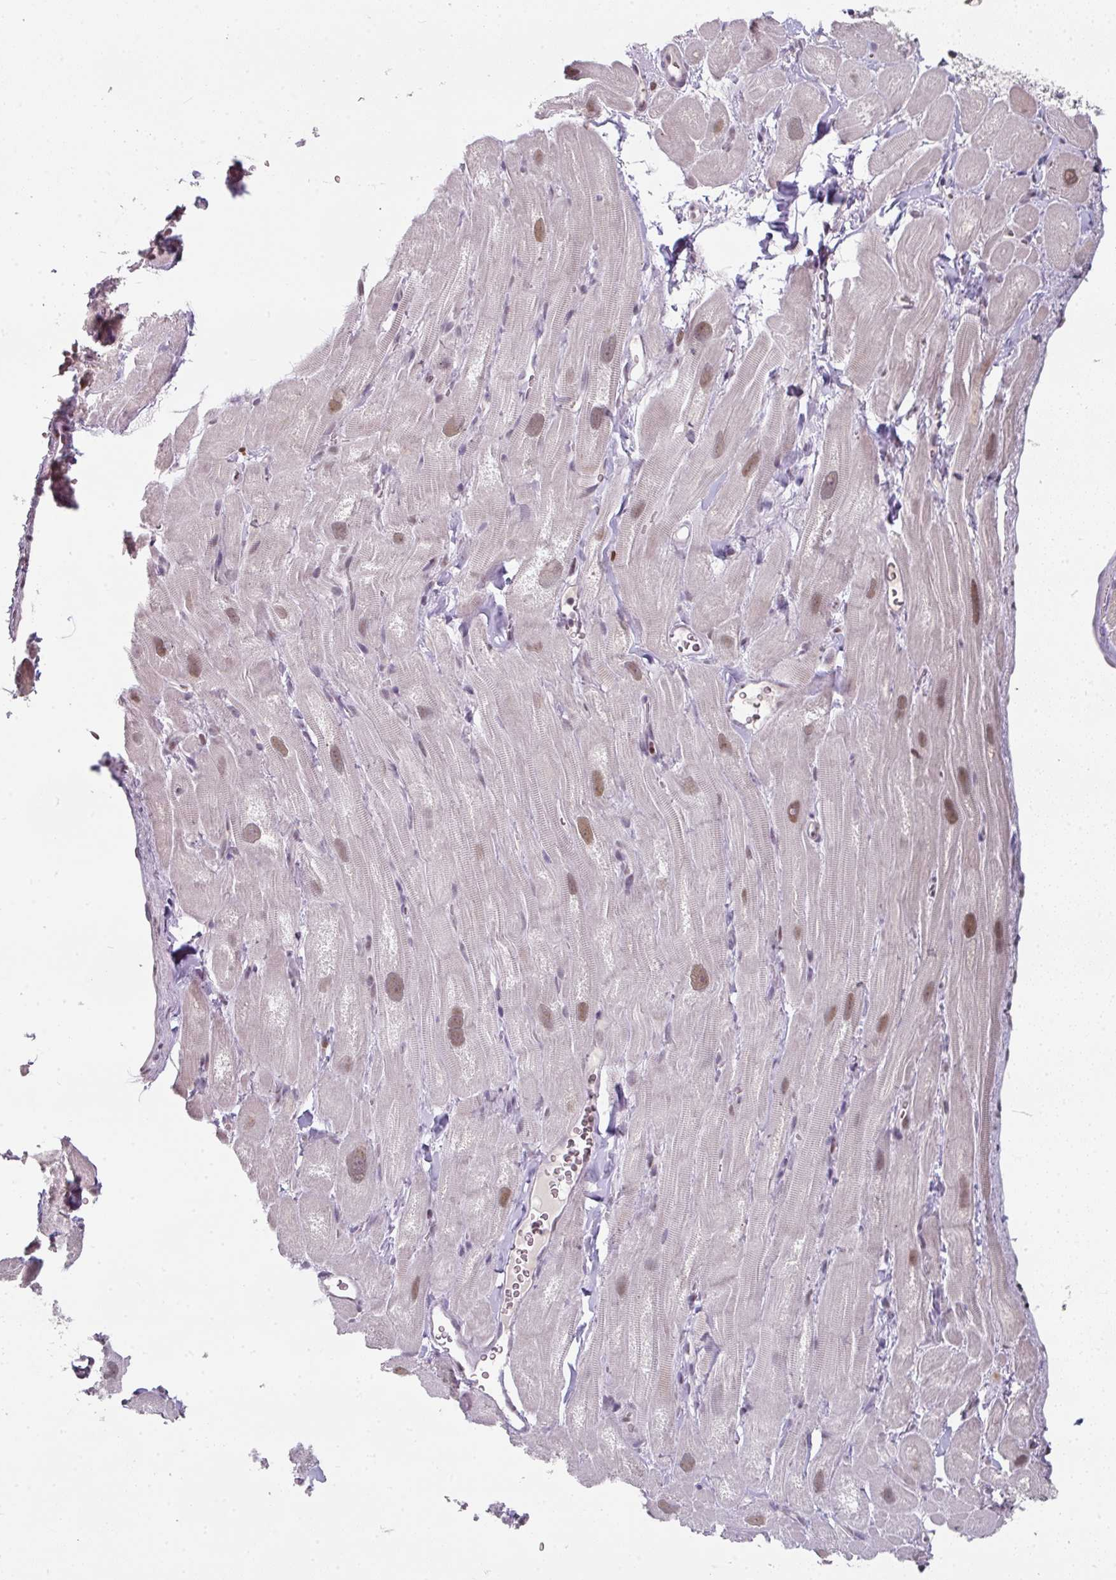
{"staining": {"intensity": "moderate", "quantity": ">75%", "location": "nuclear"}, "tissue": "heart muscle", "cell_type": "Cardiomyocytes", "image_type": "normal", "snomed": [{"axis": "morphology", "description": "Normal tissue, NOS"}, {"axis": "topography", "description": "Heart"}], "caption": "Immunohistochemical staining of normal heart muscle reveals moderate nuclear protein positivity in approximately >75% of cardiomyocytes.", "gene": "ENSG00000283782", "patient": {"sex": "male", "age": 49}}